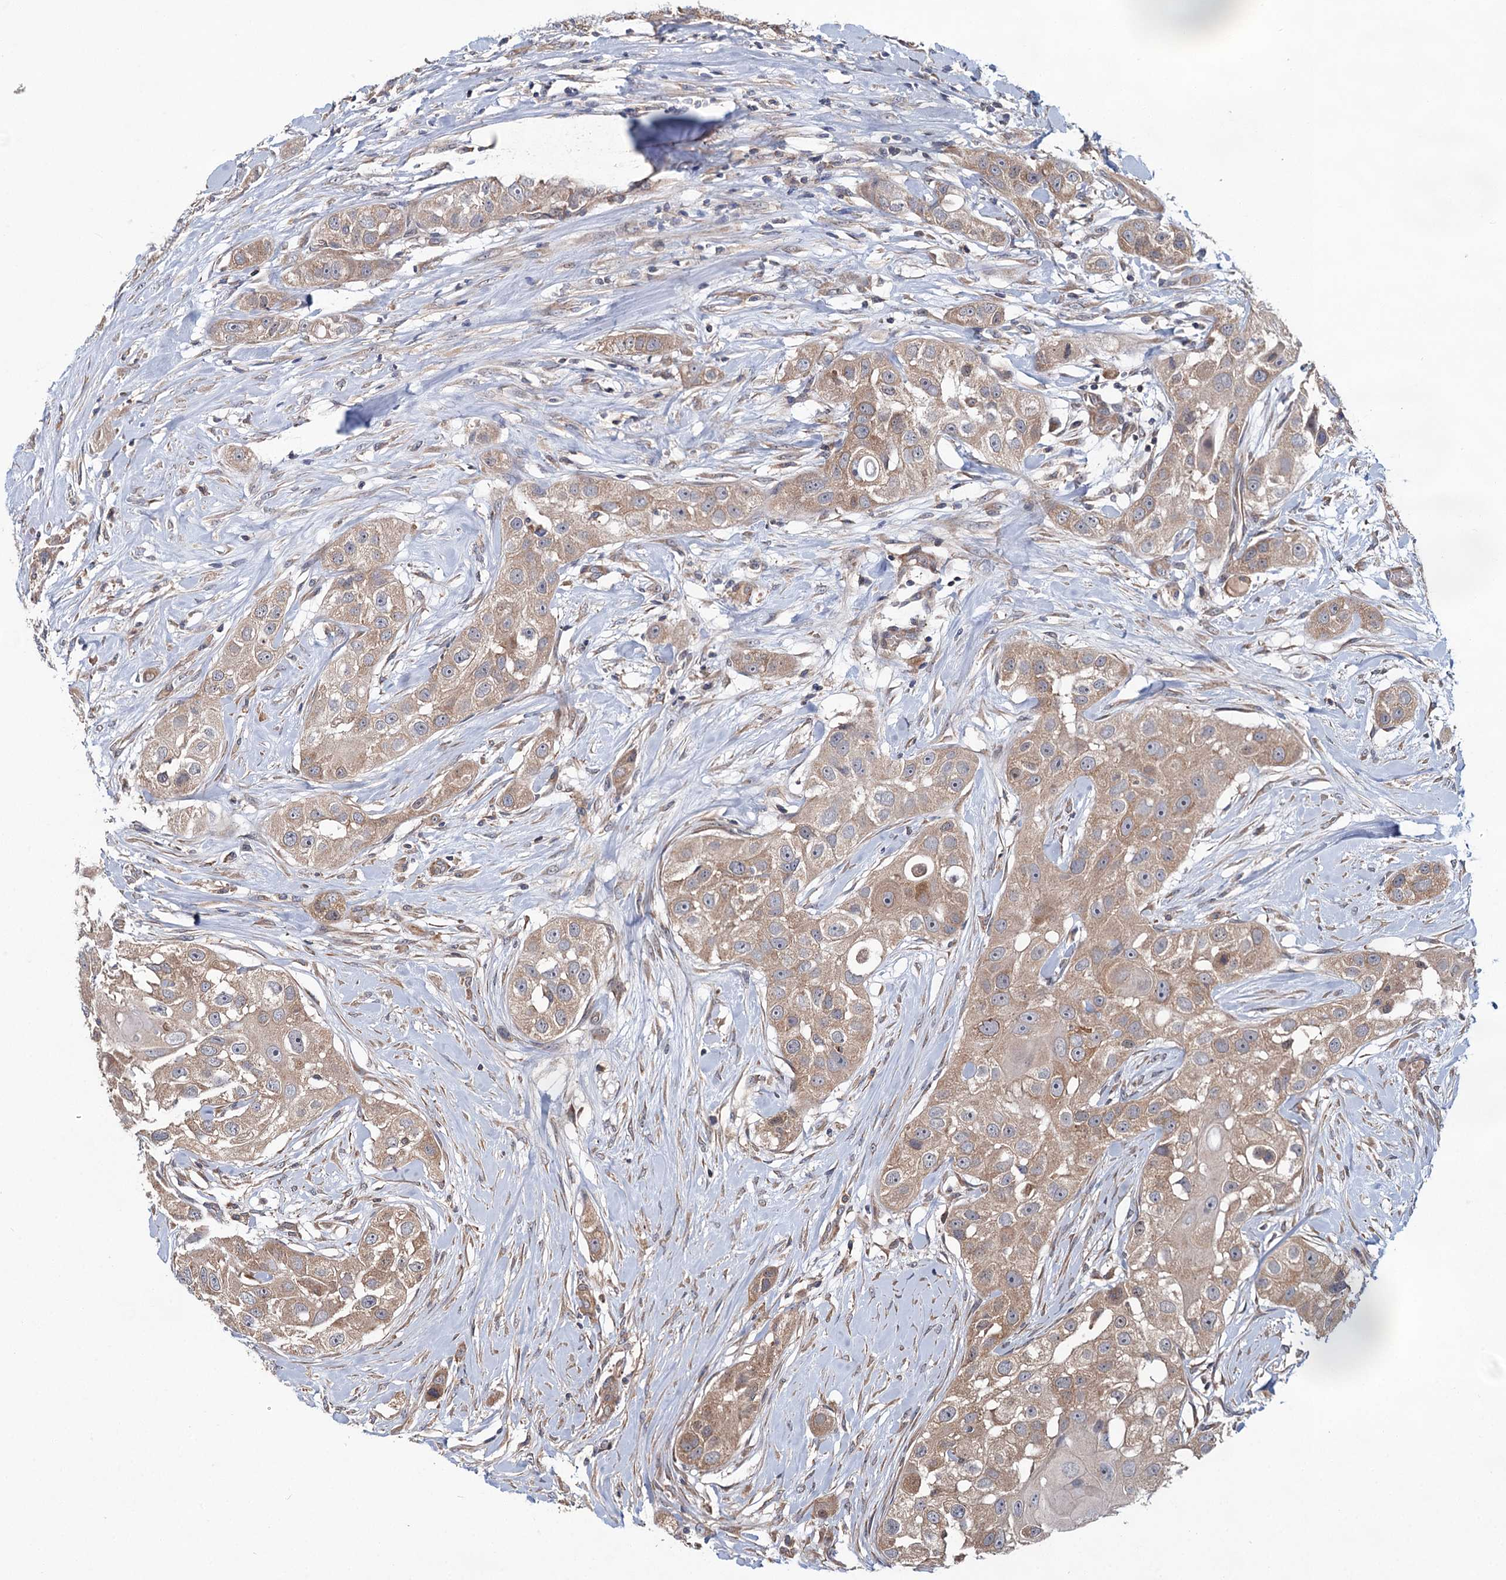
{"staining": {"intensity": "weak", "quantity": ">75%", "location": "cytoplasmic/membranous"}, "tissue": "head and neck cancer", "cell_type": "Tumor cells", "image_type": "cancer", "snomed": [{"axis": "morphology", "description": "Normal tissue, NOS"}, {"axis": "morphology", "description": "Squamous cell carcinoma, NOS"}, {"axis": "topography", "description": "Skeletal muscle"}, {"axis": "topography", "description": "Head-Neck"}], "caption": "About >75% of tumor cells in human head and neck cancer (squamous cell carcinoma) demonstrate weak cytoplasmic/membranous protein positivity as visualized by brown immunohistochemical staining.", "gene": "MTRR", "patient": {"sex": "male", "age": 51}}